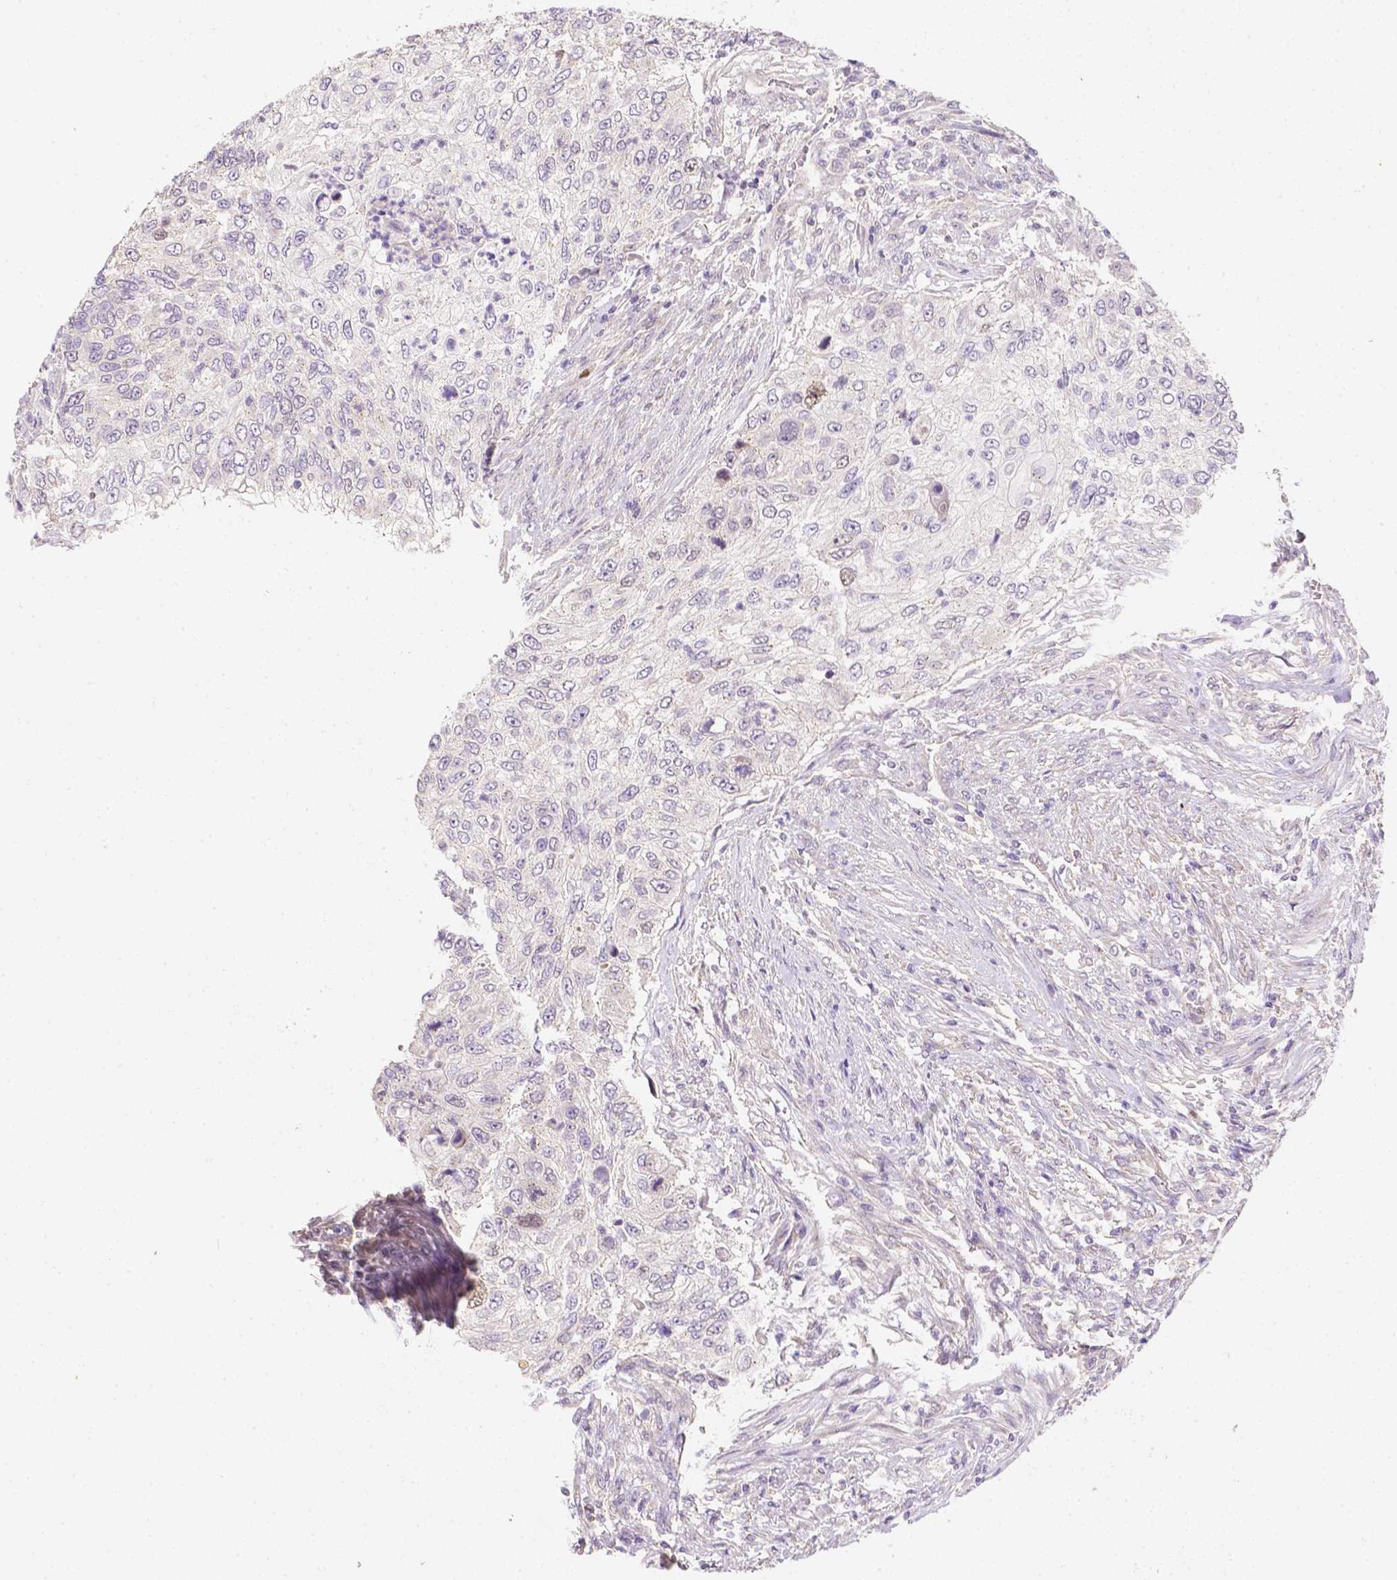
{"staining": {"intensity": "negative", "quantity": "none", "location": "none"}, "tissue": "urothelial cancer", "cell_type": "Tumor cells", "image_type": "cancer", "snomed": [{"axis": "morphology", "description": "Urothelial carcinoma, High grade"}, {"axis": "topography", "description": "Urinary bladder"}], "caption": "Tumor cells are negative for protein expression in human urothelial cancer.", "gene": "C10orf67", "patient": {"sex": "female", "age": 60}}